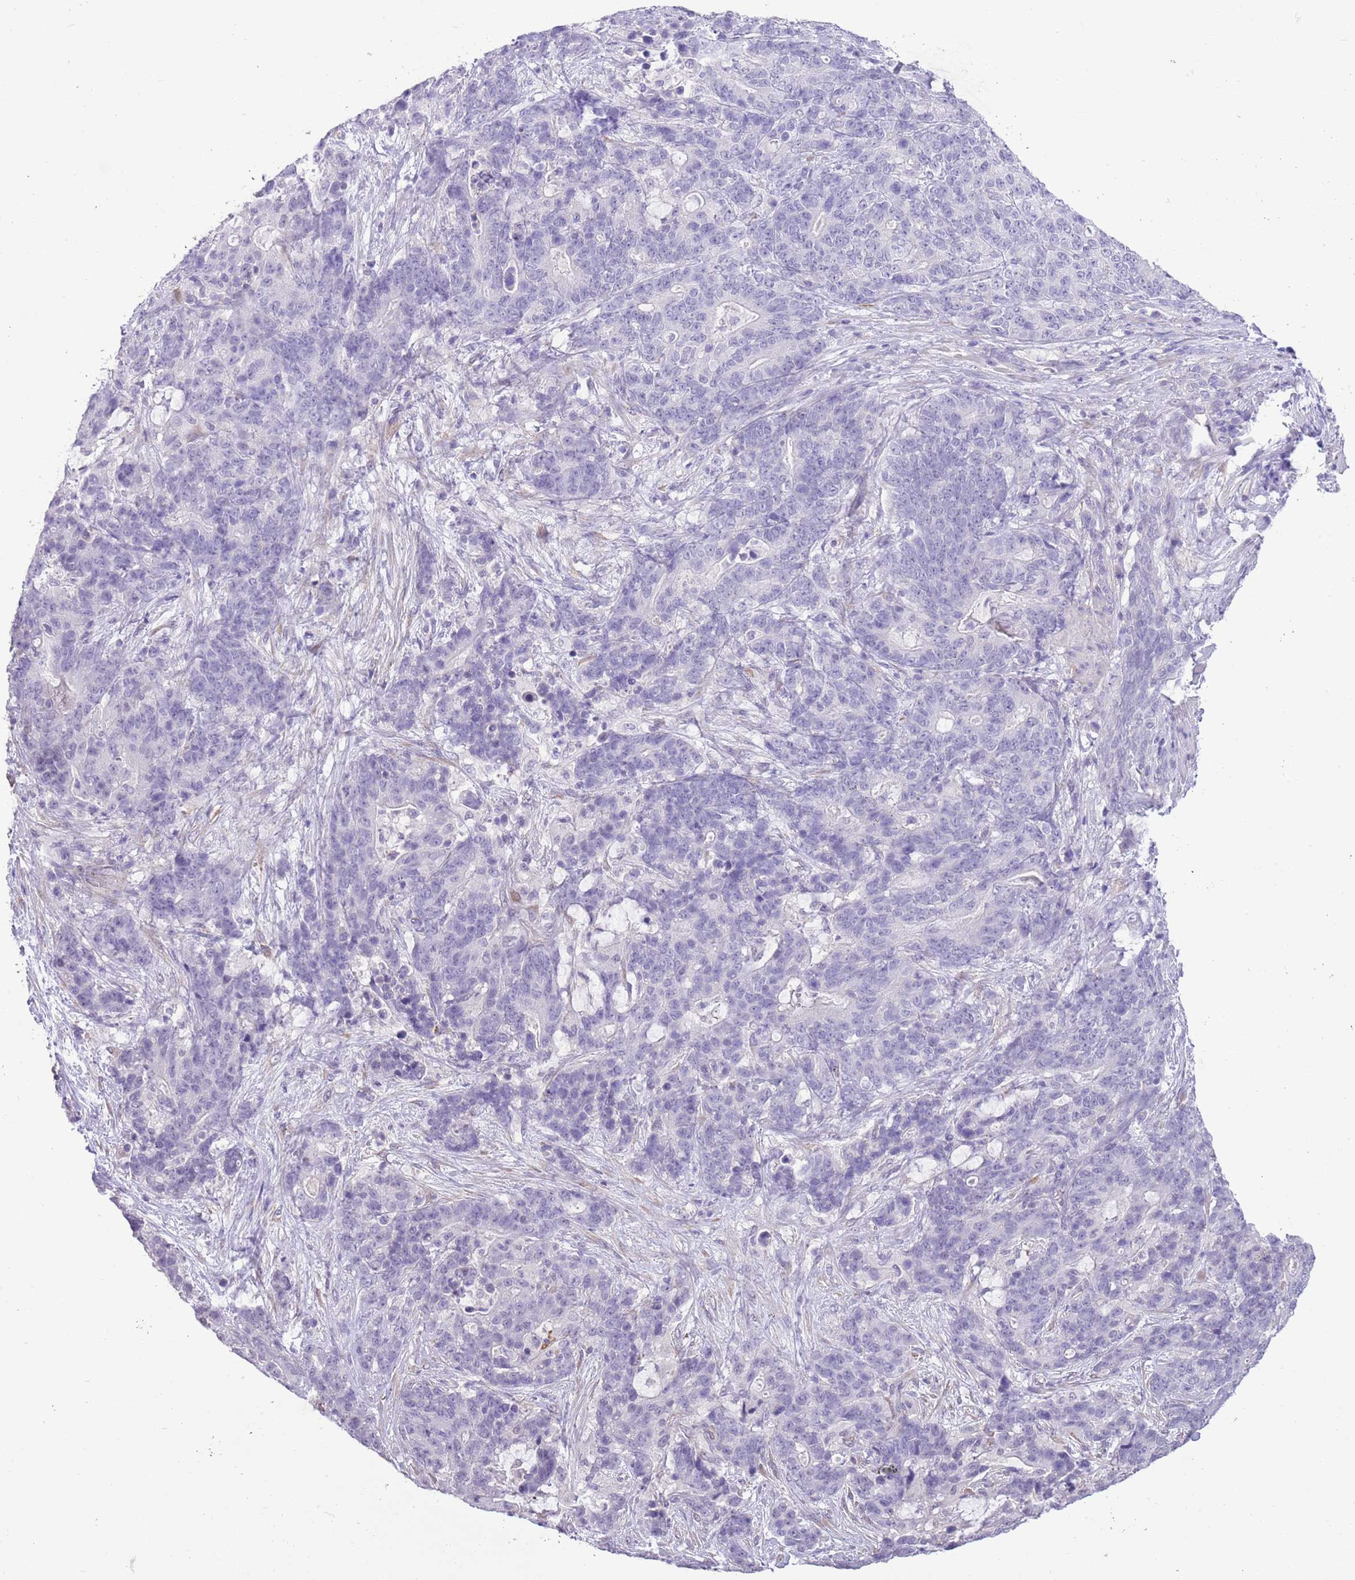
{"staining": {"intensity": "negative", "quantity": "none", "location": "none"}, "tissue": "stomach cancer", "cell_type": "Tumor cells", "image_type": "cancer", "snomed": [{"axis": "morphology", "description": "Normal tissue, NOS"}, {"axis": "morphology", "description": "Adenocarcinoma, NOS"}, {"axis": "topography", "description": "Stomach"}], "caption": "IHC of human stomach cancer reveals no positivity in tumor cells.", "gene": "MIDN", "patient": {"sex": "female", "age": 64}}